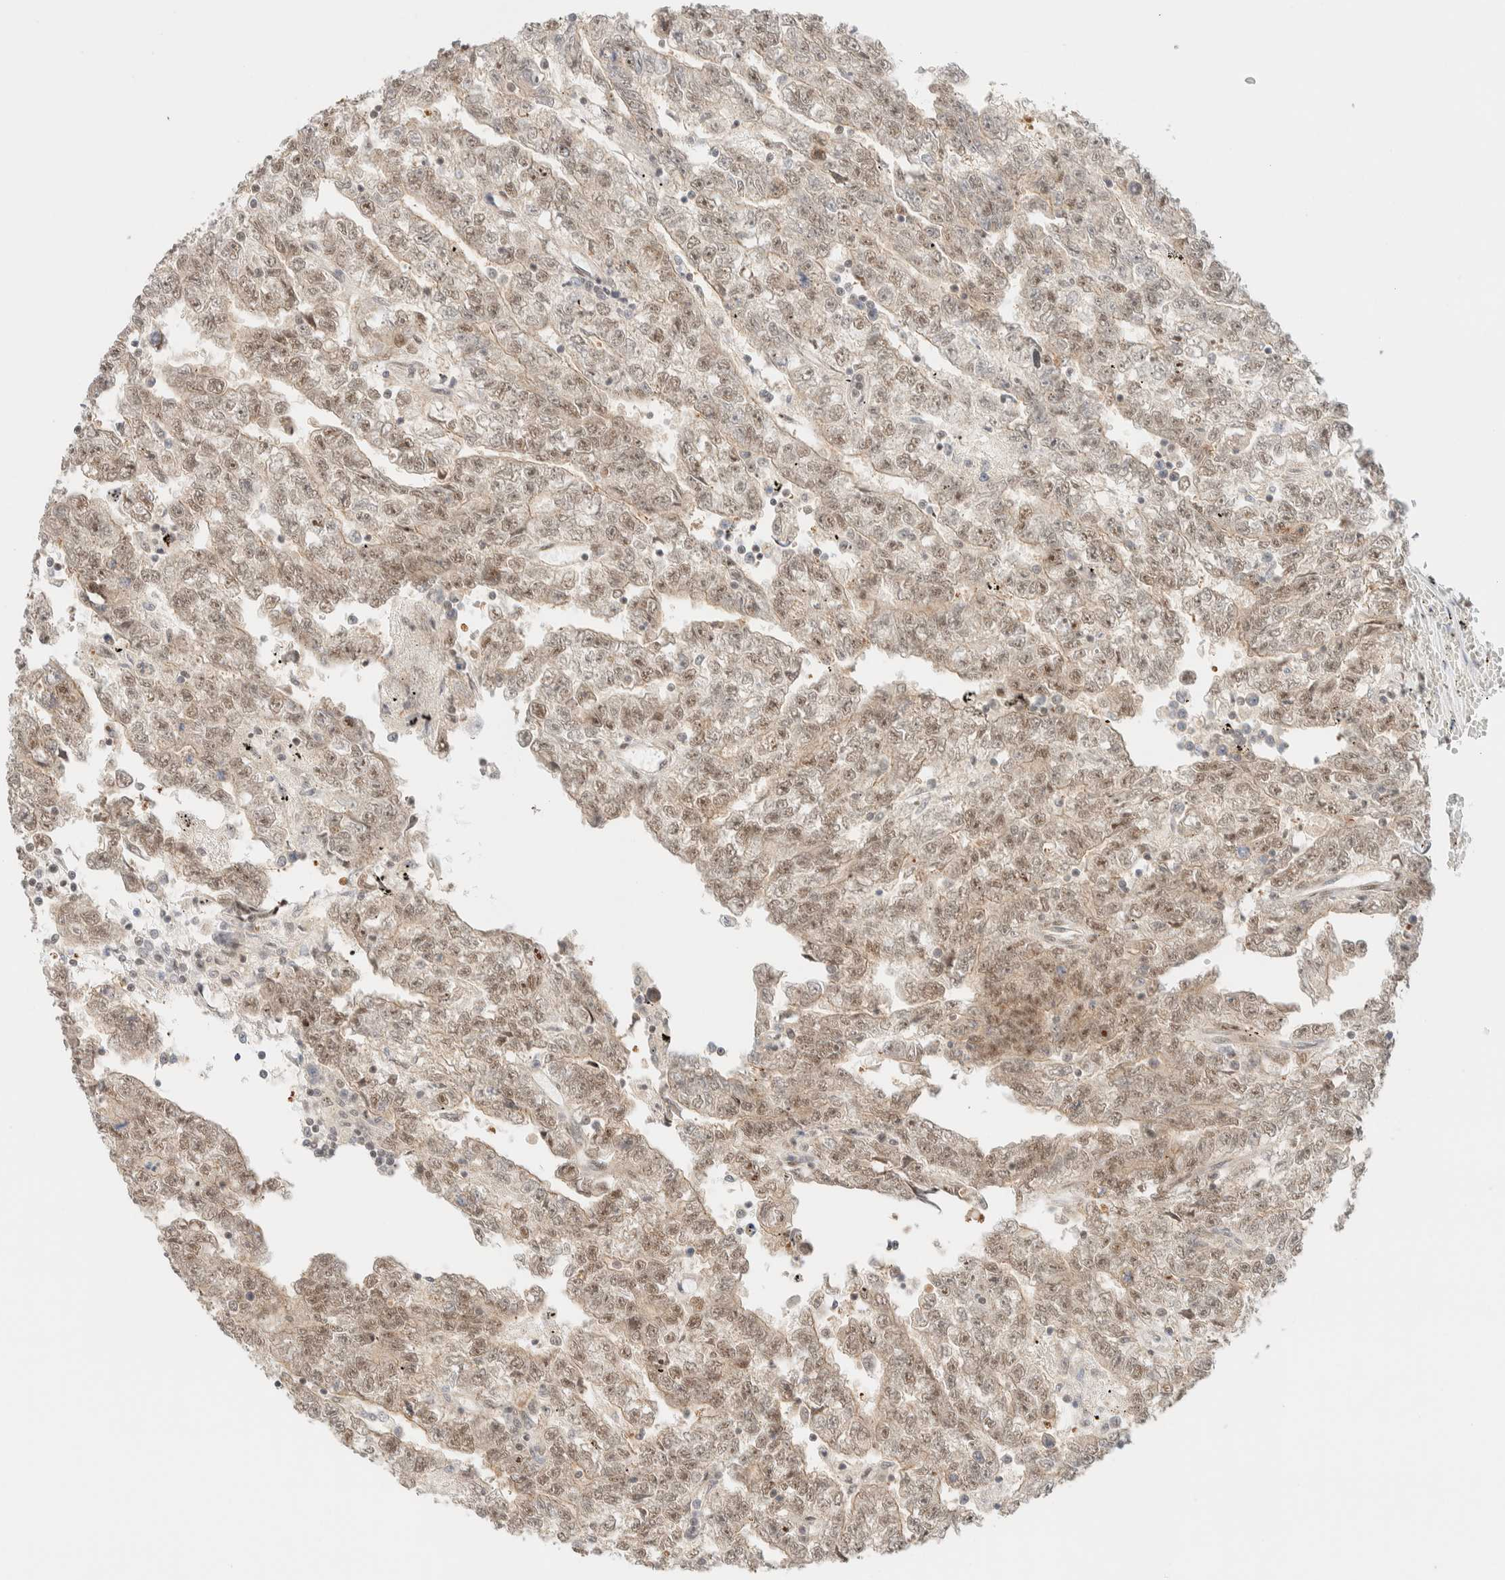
{"staining": {"intensity": "weak", "quantity": ">75%", "location": "nuclear"}, "tissue": "testis cancer", "cell_type": "Tumor cells", "image_type": "cancer", "snomed": [{"axis": "morphology", "description": "Carcinoma, Embryonal, NOS"}, {"axis": "topography", "description": "Testis"}], "caption": "Tumor cells show low levels of weak nuclear staining in approximately >75% of cells in human testis cancer.", "gene": "PYGO2", "patient": {"sex": "male", "age": 25}}